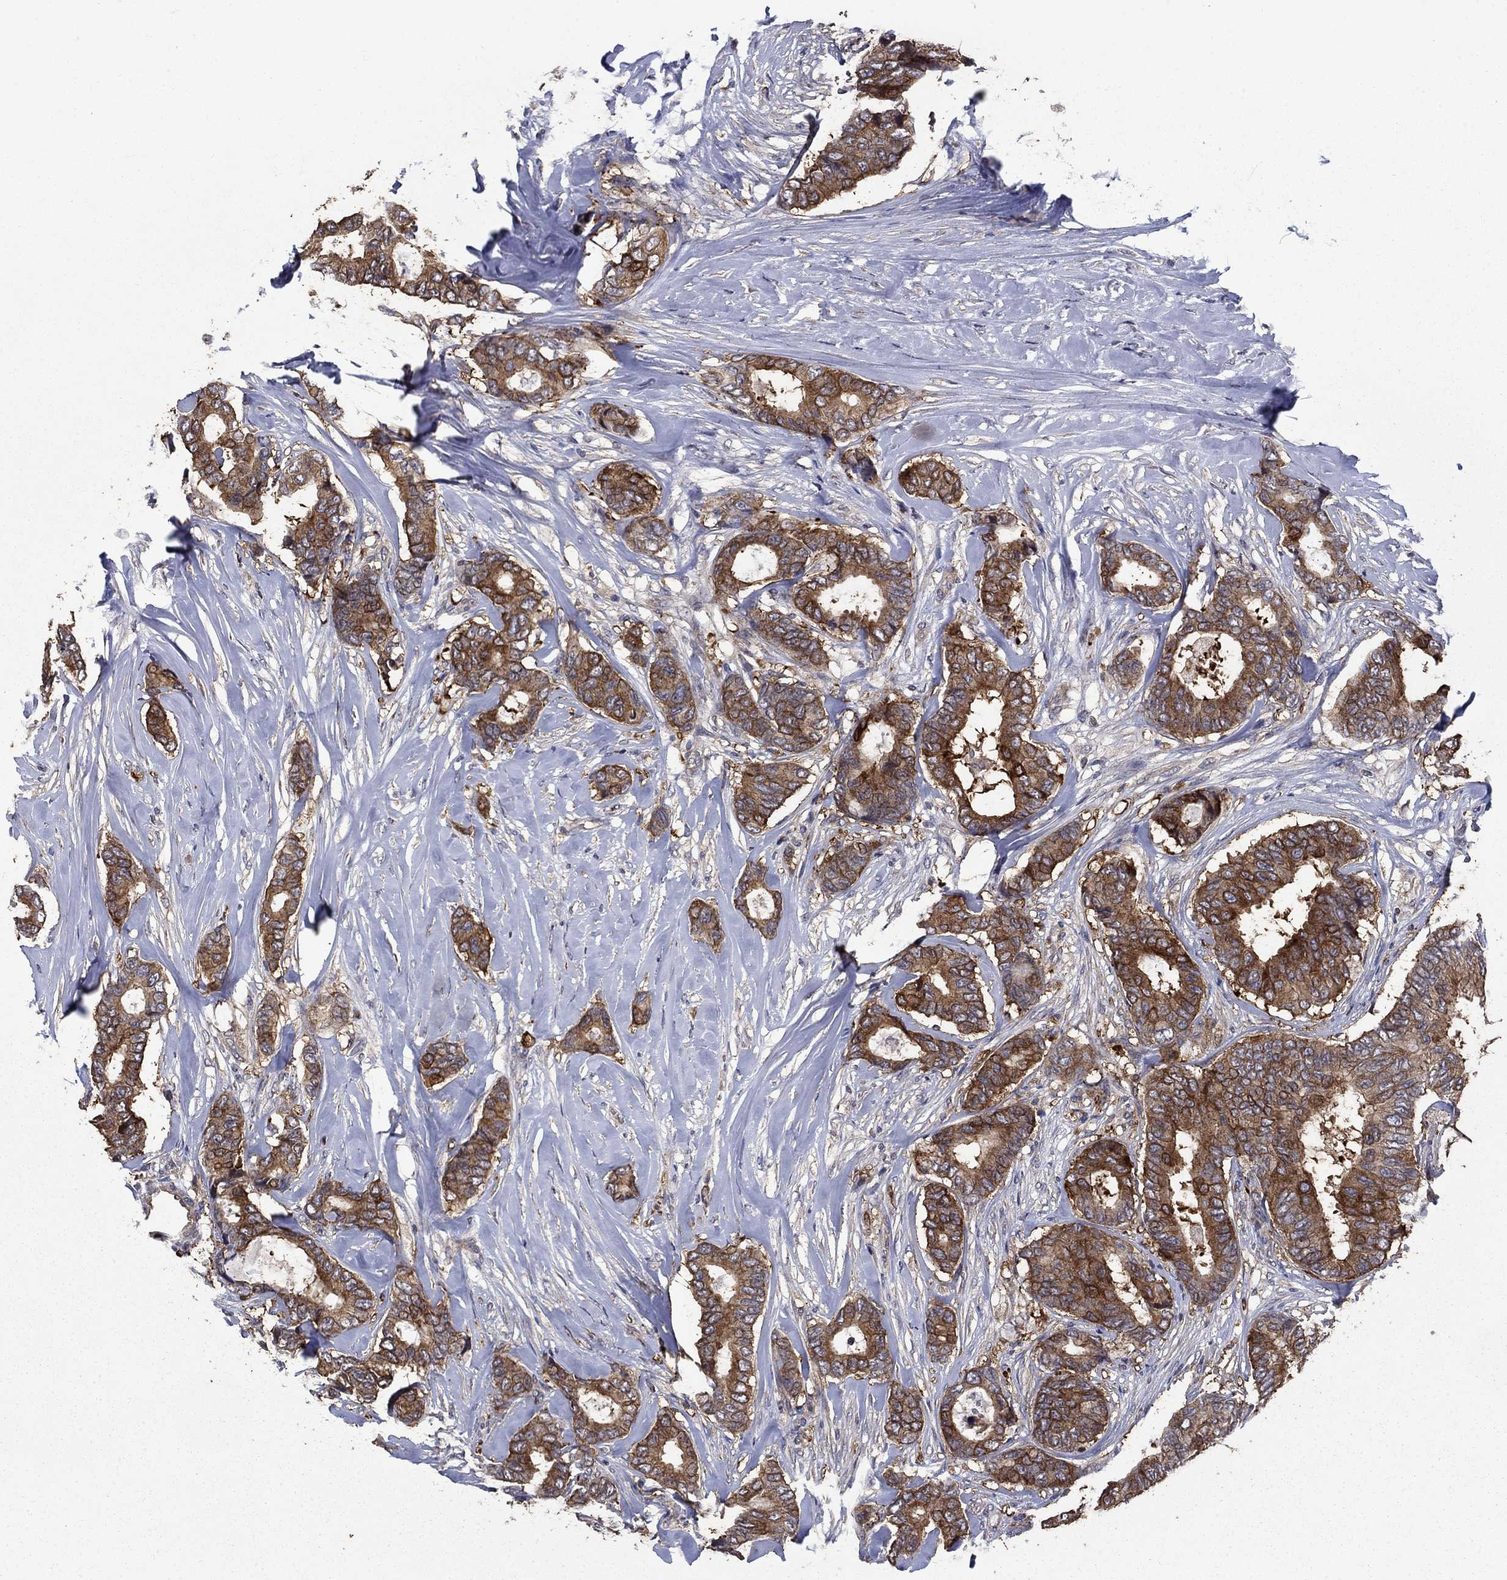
{"staining": {"intensity": "strong", "quantity": ">75%", "location": "cytoplasmic/membranous"}, "tissue": "breast cancer", "cell_type": "Tumor cells", "image_type": "cancer", "snomed": [{"axis": "morphology", "description": "Duct carcinoma"}, {"axis": "topography", "description": "Breast"}], "caption": "Immunohistochemical staining of human breast cancer displays high levels of strong cytoplasmic/membranous expression in approximately >75% of tumor cells. (IHC, brightfield microscopy, high magnification).", "gene": "DVL1", "patient": {"sex": "female", "age": 75}}